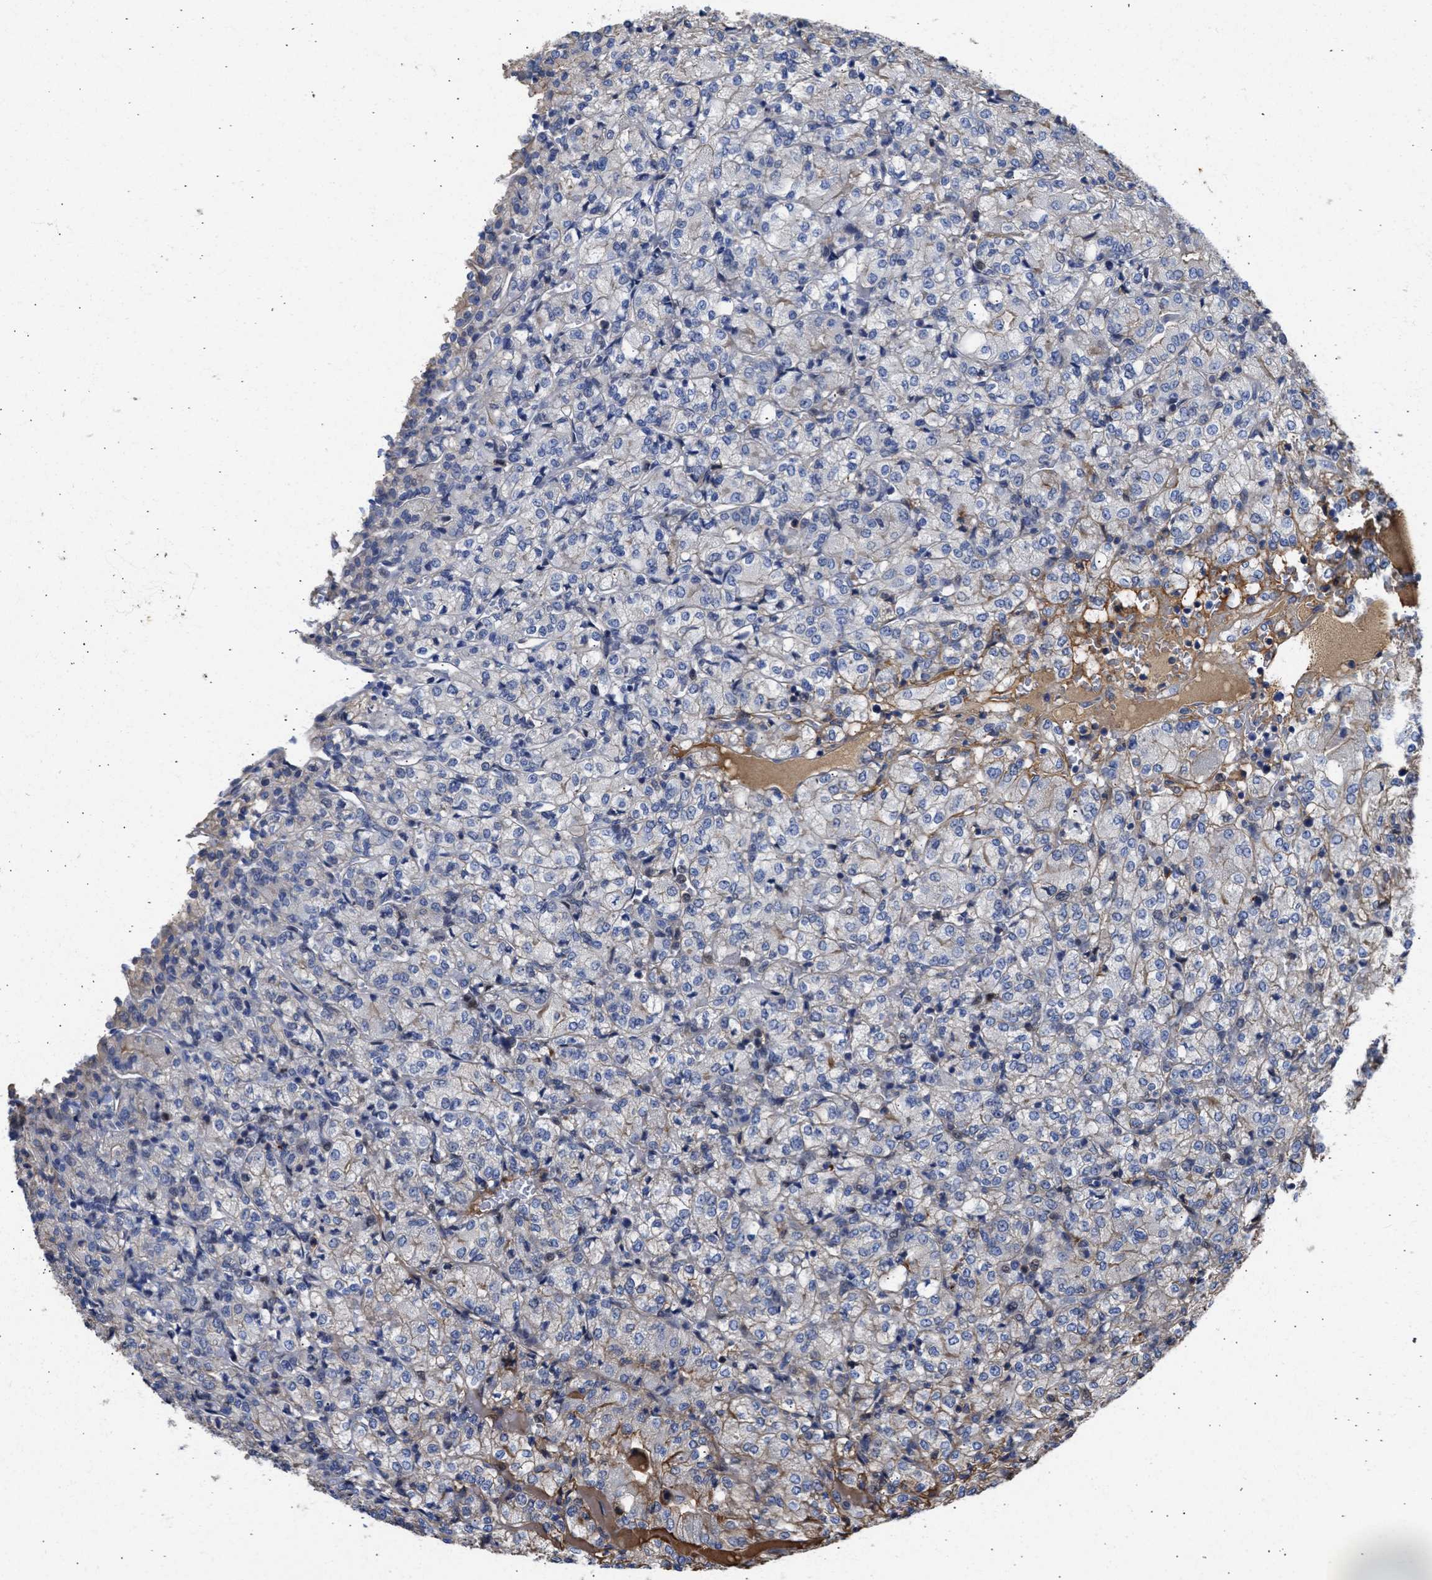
{"staining": {"intensity": "negative", "quantity": "none", "location": "none"}, "tissue": "renal cancer", "cell_type": "Tumor cells", "image_type": "cancer", "snomed": [{"axis": "morphology", "description": "Adenocarcinoma, NOS"}, {"axis": "topography", "description": "Kidney"}], "caption": "The photomicrograph demonstrates no staining of tumor cells in renal cancer (adenocarcinoma).", "gene": "MAS1L", "patient": {"sex": "male", "age": 77}}